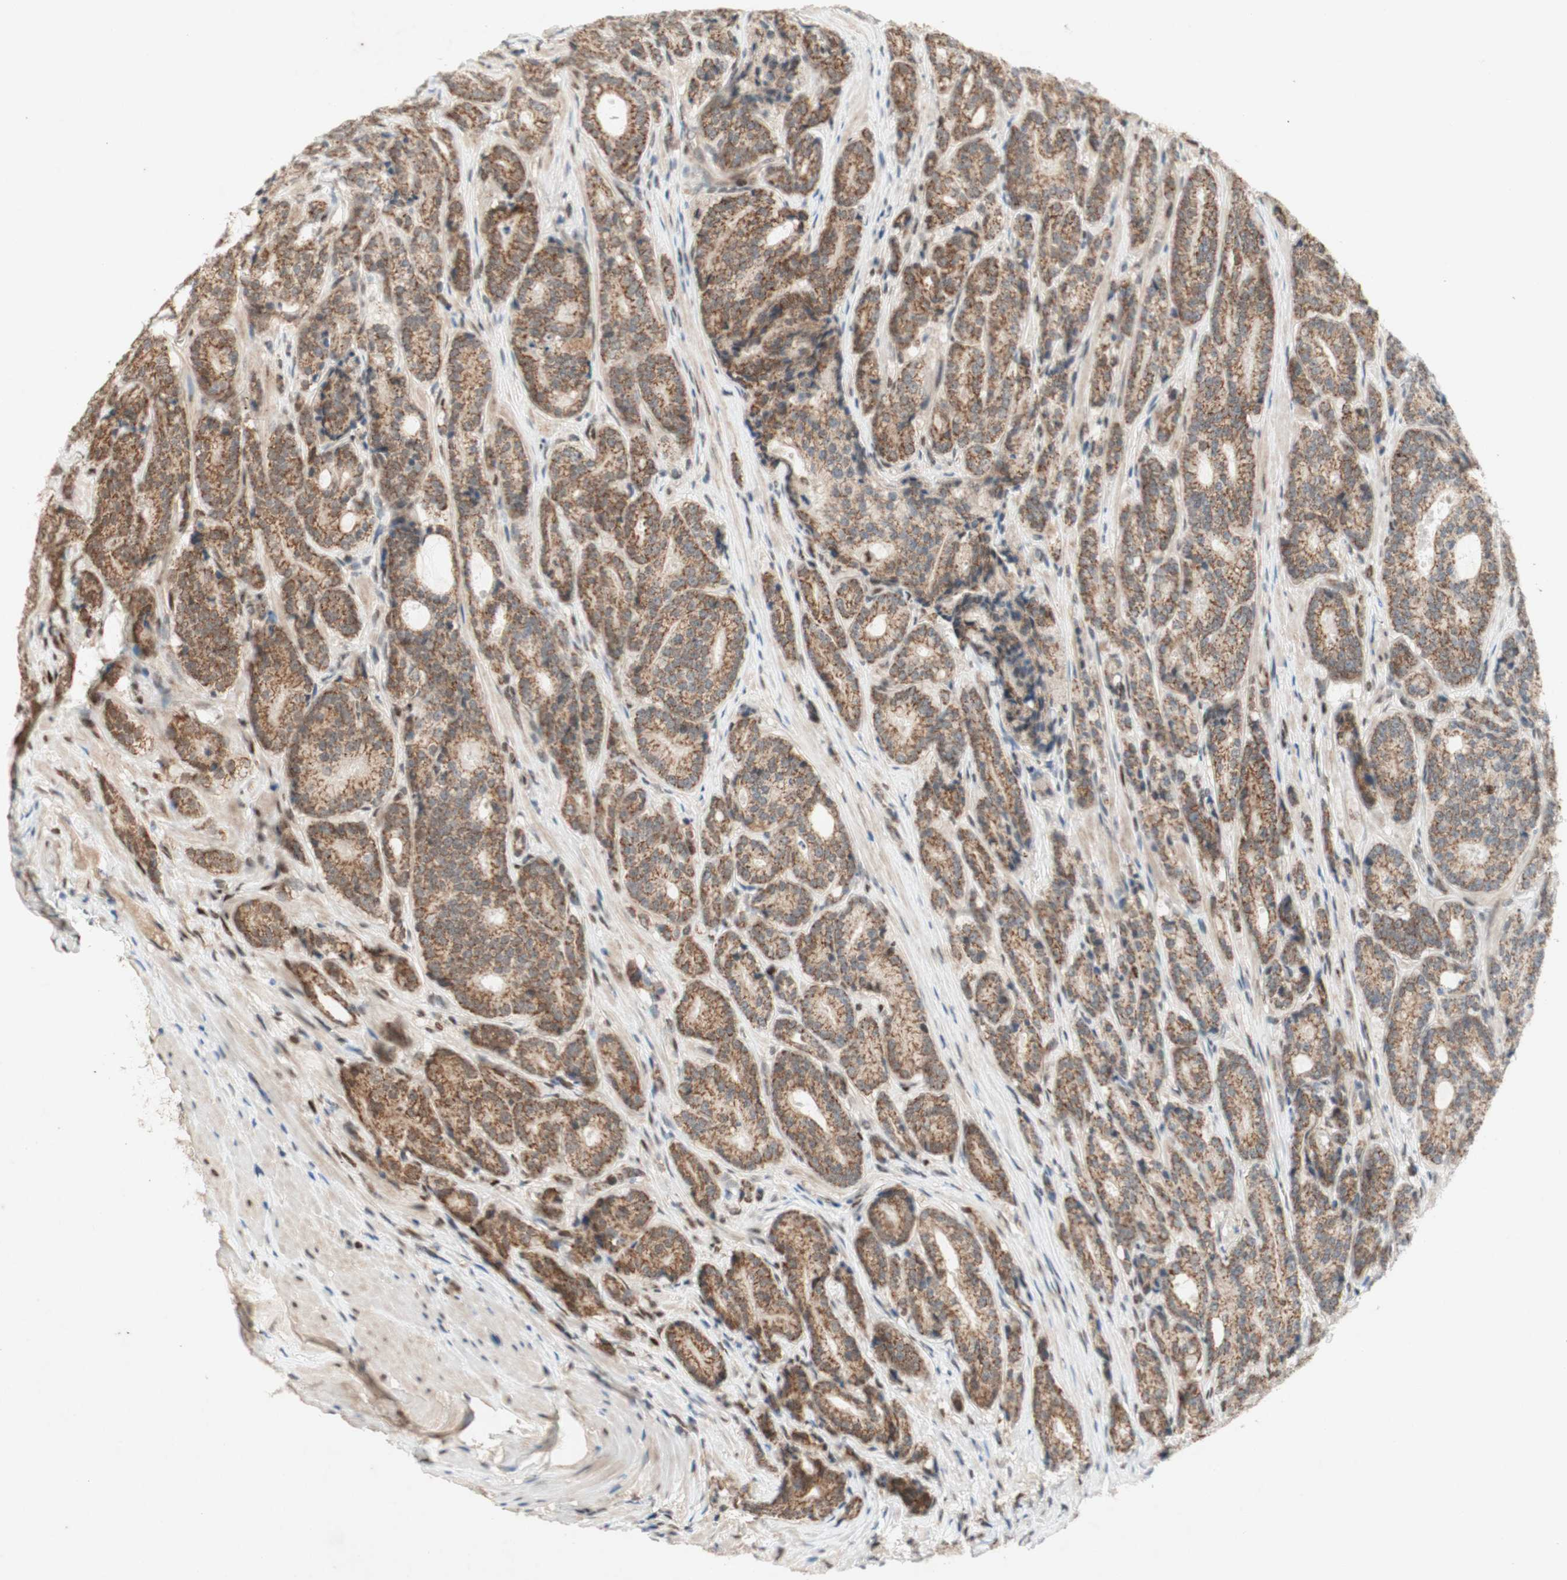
{"staining": {"intensity": "moderate", "quantity": ">75%", "location": "cytoplasmic/membranous"}, "tissue": "prostate cancer", "cell_type": "Tumor cells", "image_type": "cancer", "snomed": [{"axis": "morphology", "description": "Adenocarcinoma, High grade"}, {"axis": "topography", "description": "Prostate"}], "caption": "Protein staining demonstrates moderate cytoplasmic/membranous positivity in approximately >75% of tumor cells in prostate cancer.", "gene": "DNMT3A", "patient": {"sex": "male", "age": 61}}